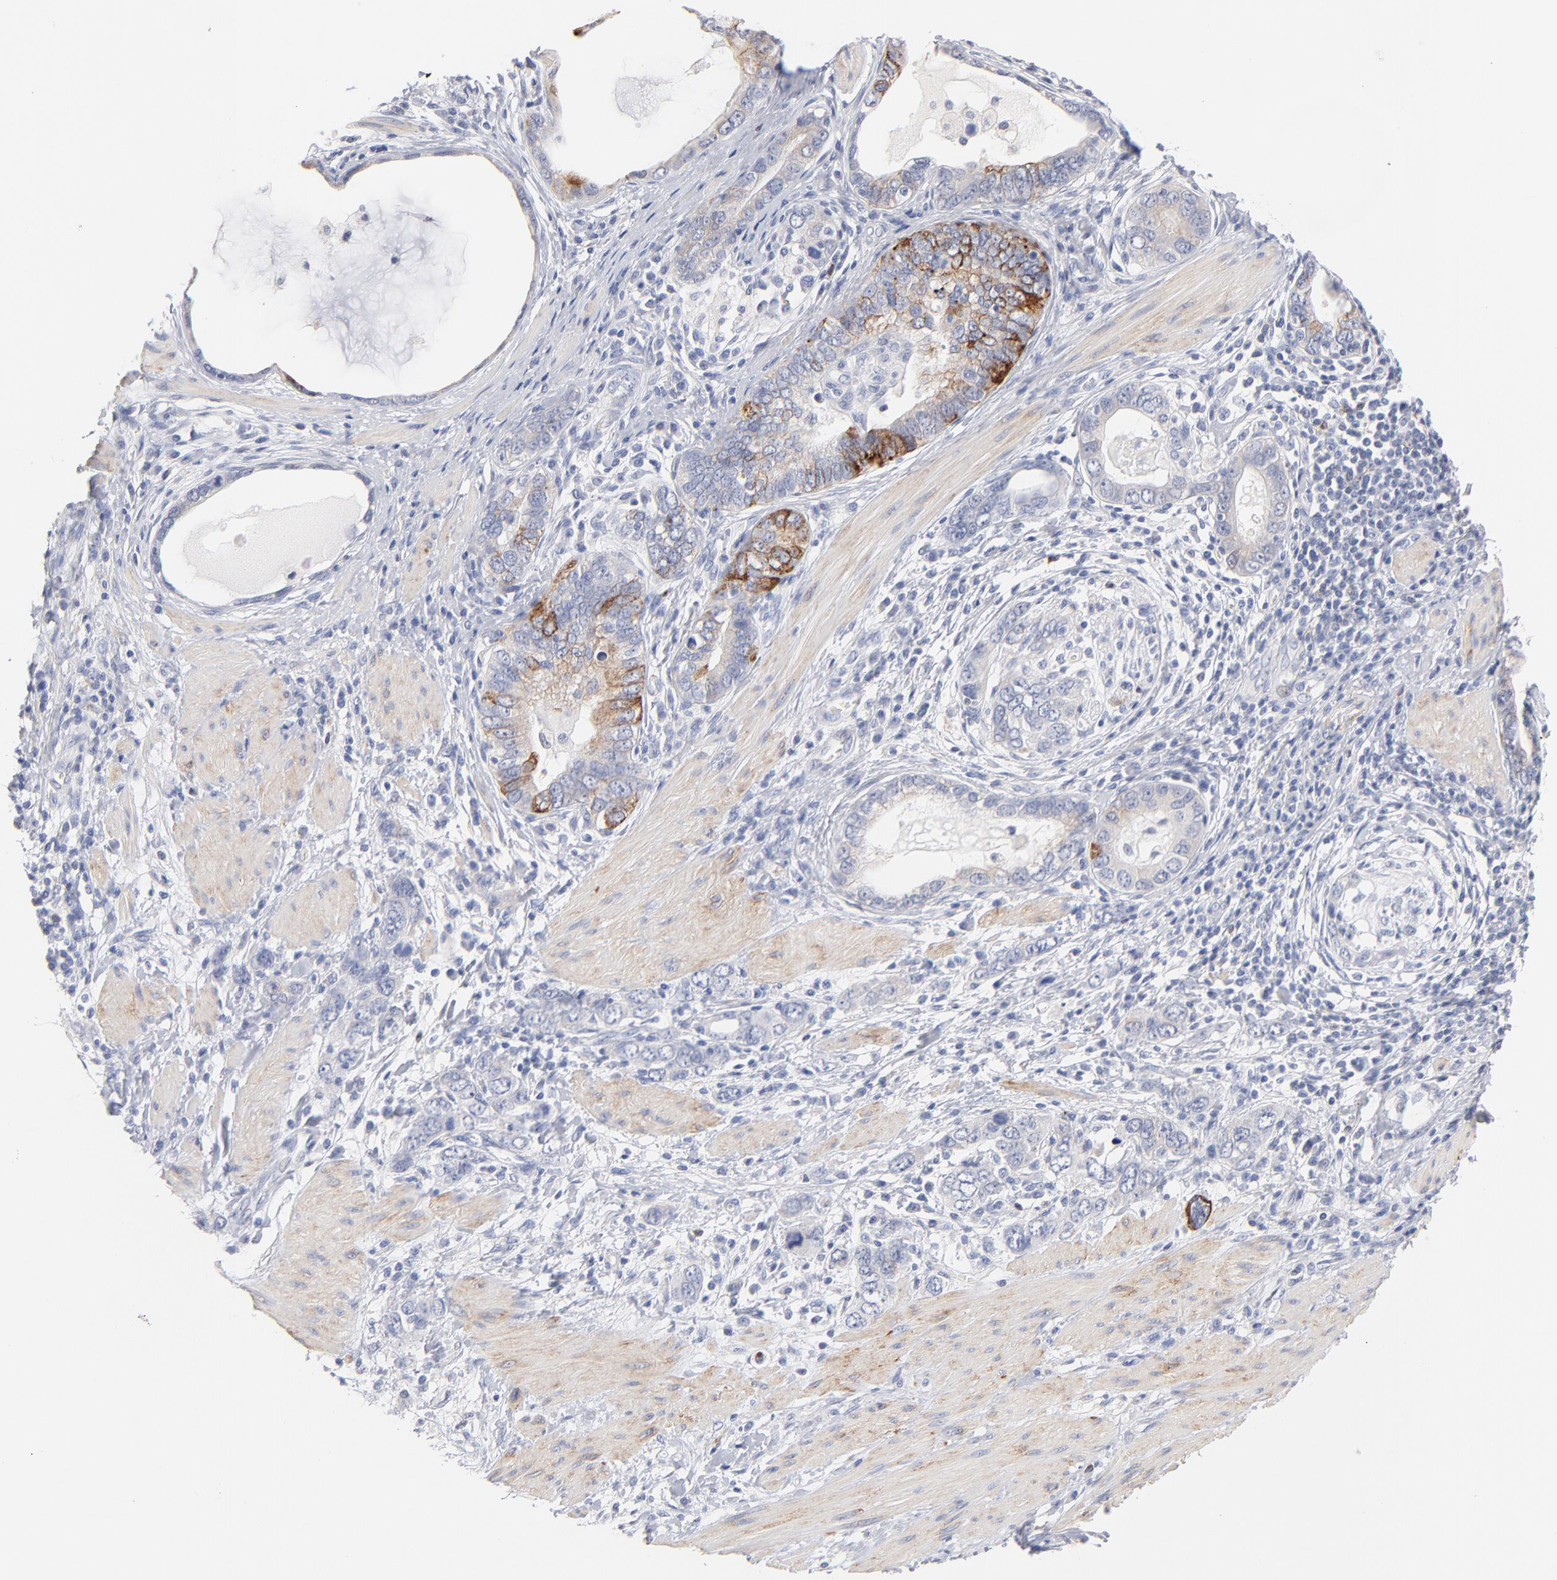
{"staining": {"intensity": "strong", "quantity": "<25%", "location": "cytoplasmic/membranous"}, "tissue": "stomach cancer", "cell_type": "Tumor cells", "image_type": "cancer", "snomed": [{"axis": "morphology", "description": "Adenocarcinoma, NOS"}, {"axis": "topography", "description": "Stomach, lower"}], "caption": "Adenocarcinoma (stomach) tissue reveals strong cytoplasmic/membranous expression in approximately <25% of tumor cells, visualized by immunohistochemistry. (Brightfield microscopy of DAB IHC at high magnification).", "gene": "MID1", "patient": {"sex": "female", "age": 93}}